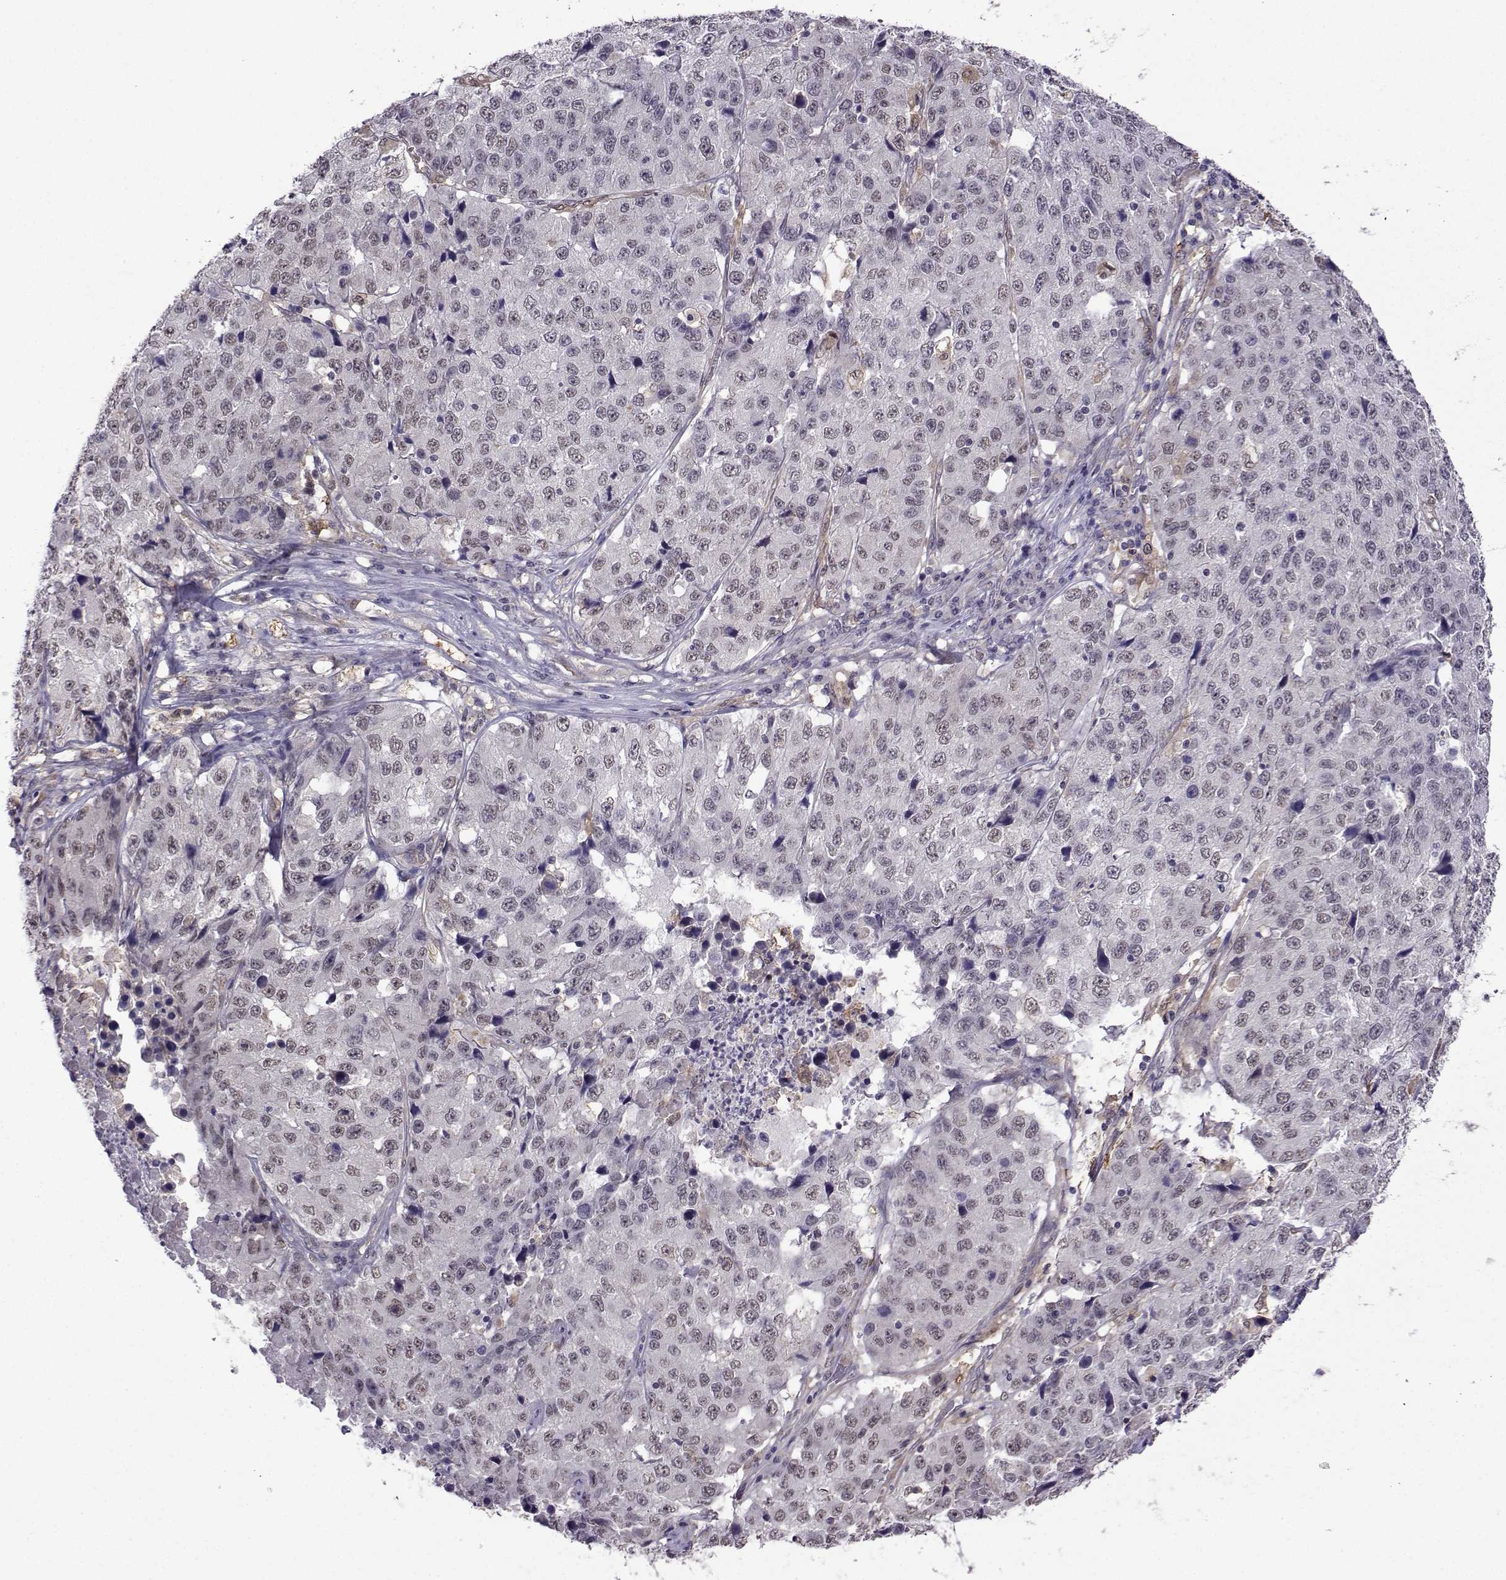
{"staining": {"intensity": "negative", "quantity": "none", "location": "none"}, "tissue": "stomach cancer", "cell_type": "Tumor cells", "image_type": "cancer", "snomed": [{"axis": "morphology", "description": "Adenocarcinoma, NOS"}, {"axis": "topography", "description": "Stomach"}], "caption": "Tumor cells show no significant protein staining in stomach cancer (adenocarcinoma).", "gene": "DDX20", "patient": {"sex": "male", "age": 71}}